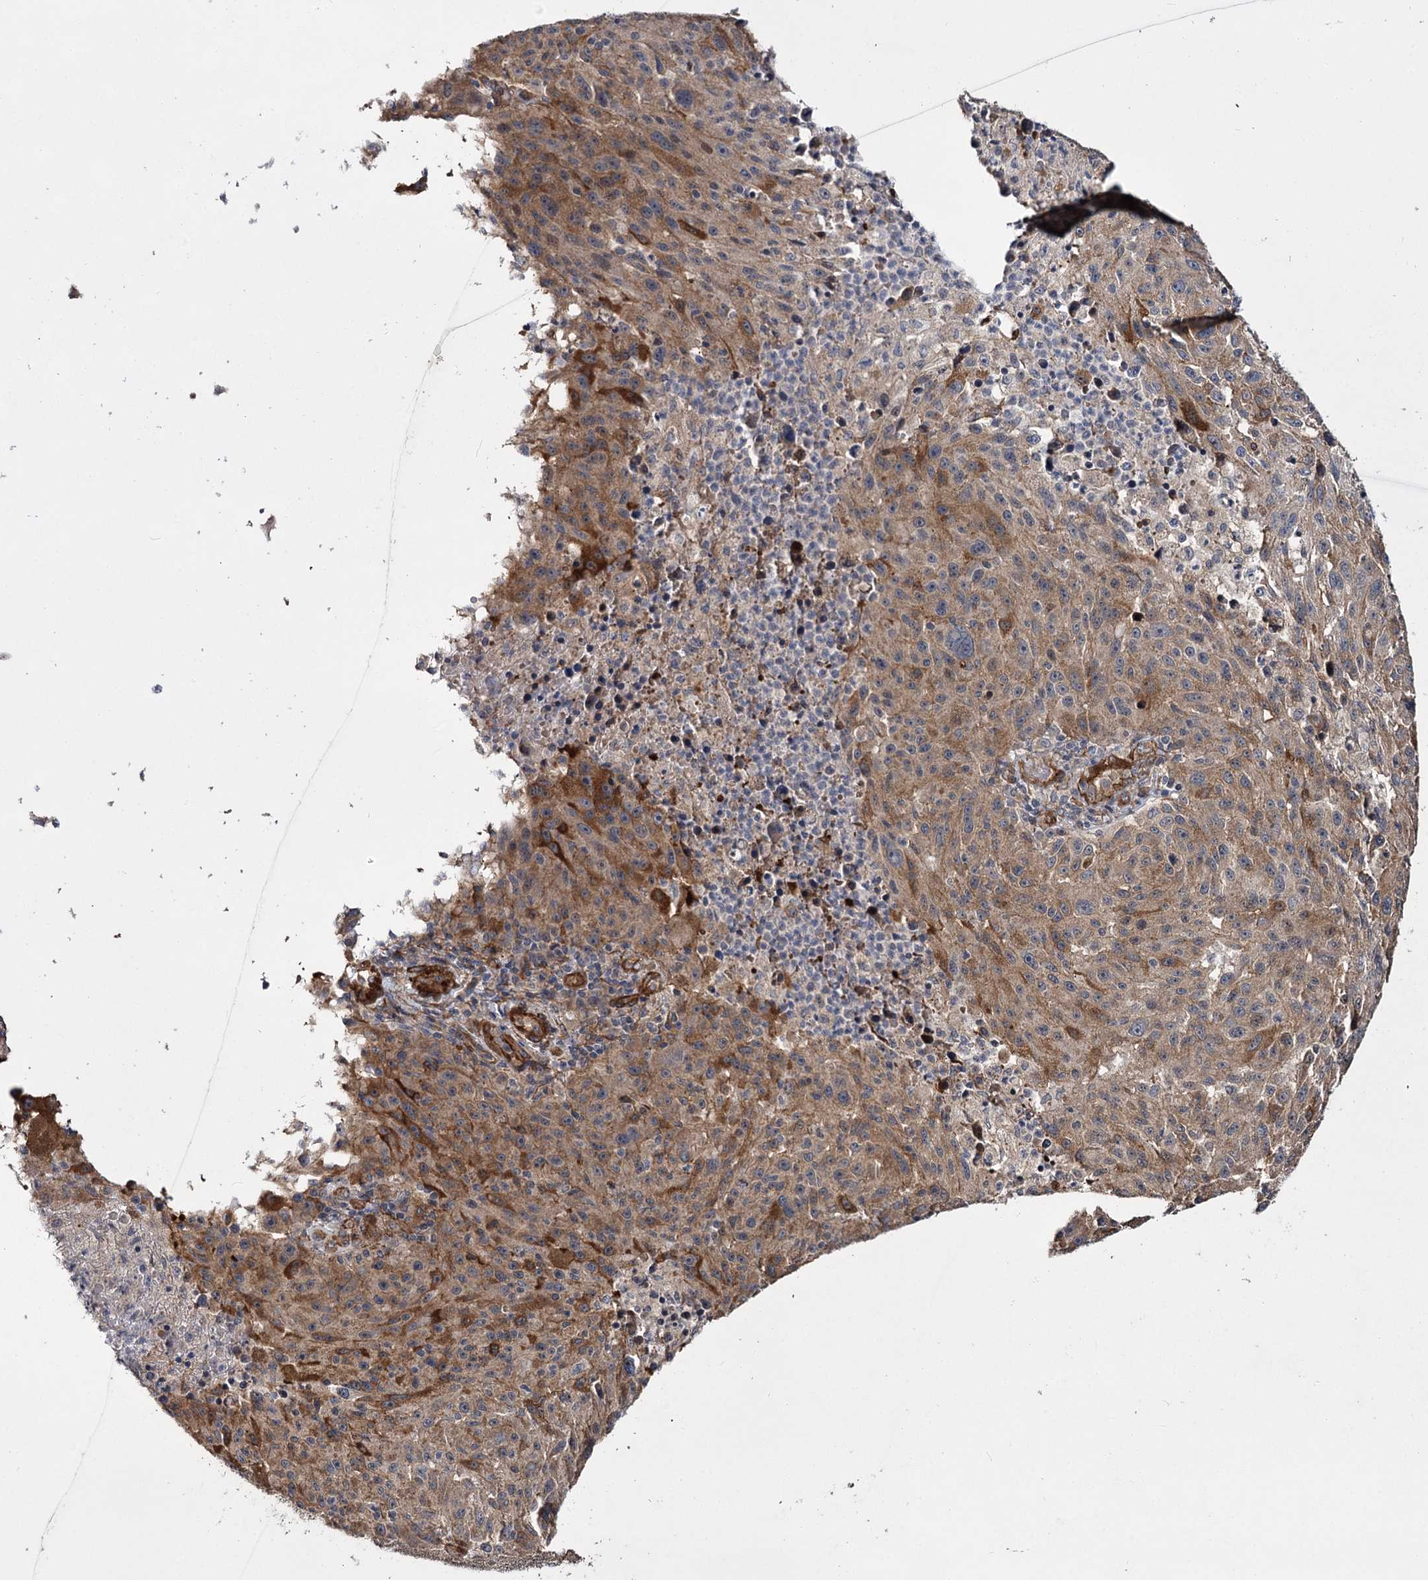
{"staining": {"intensity": "weak", "quantity": ">75%", "location": "cytoplasmic/membranous"}, "tissue": "melanoma", "cell_type": "Tumor cells", "image_type": "cancer", "snomed": [{"axis": "morphology", "description": "Malignant melanoma, NOS"}, {"axis": "topography", "description": "Skin"}], "caption": "An IHC histopathology image of neoplastic tissue is shown. Protein staining in brown labels weak cytoplasmic/membranous positivity in malignant melanoma within tumor cells.", "gene": "MYO1C", "patient": {"sex": "male", "age": 53}}